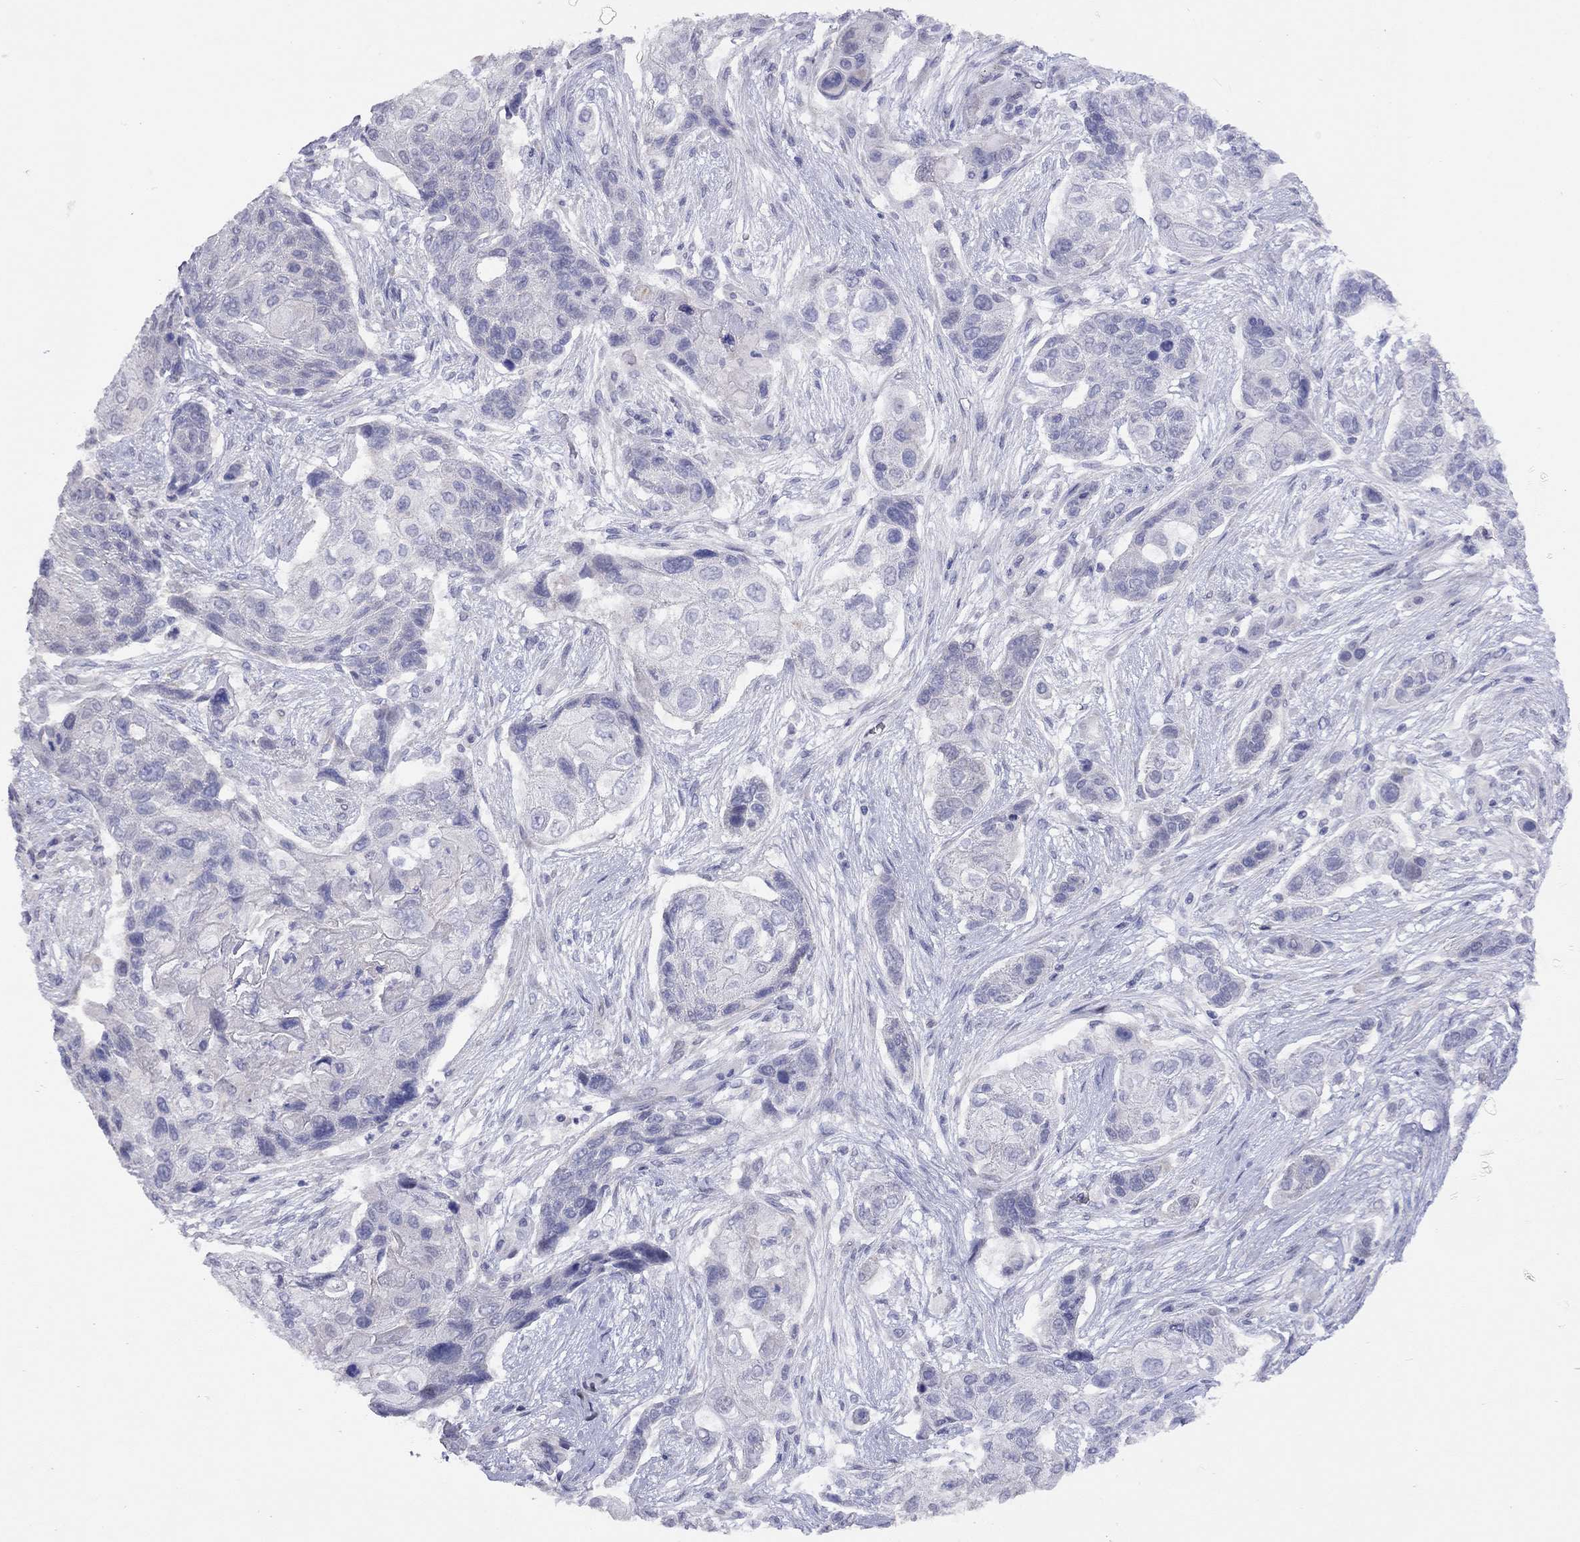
{"staining": {"intensity": "negative", "quantity": "none", "location": "none"}, "tissue": "lung cancer", "cell_type": "Tumor cells", "image_type": "cancer", "snomed": [{"axis": "morphology", "description": "Squamous cell carcinoma, NOS"}, {"axis": "topography", "description": "Lung"}], "caption": "Immunohistochemical staining of lung squamous cell carcinoma demonstrates no significant expression in tumor cells.", "gene": "SYTL2", "patient": {"sex": "male", "age": 69}}